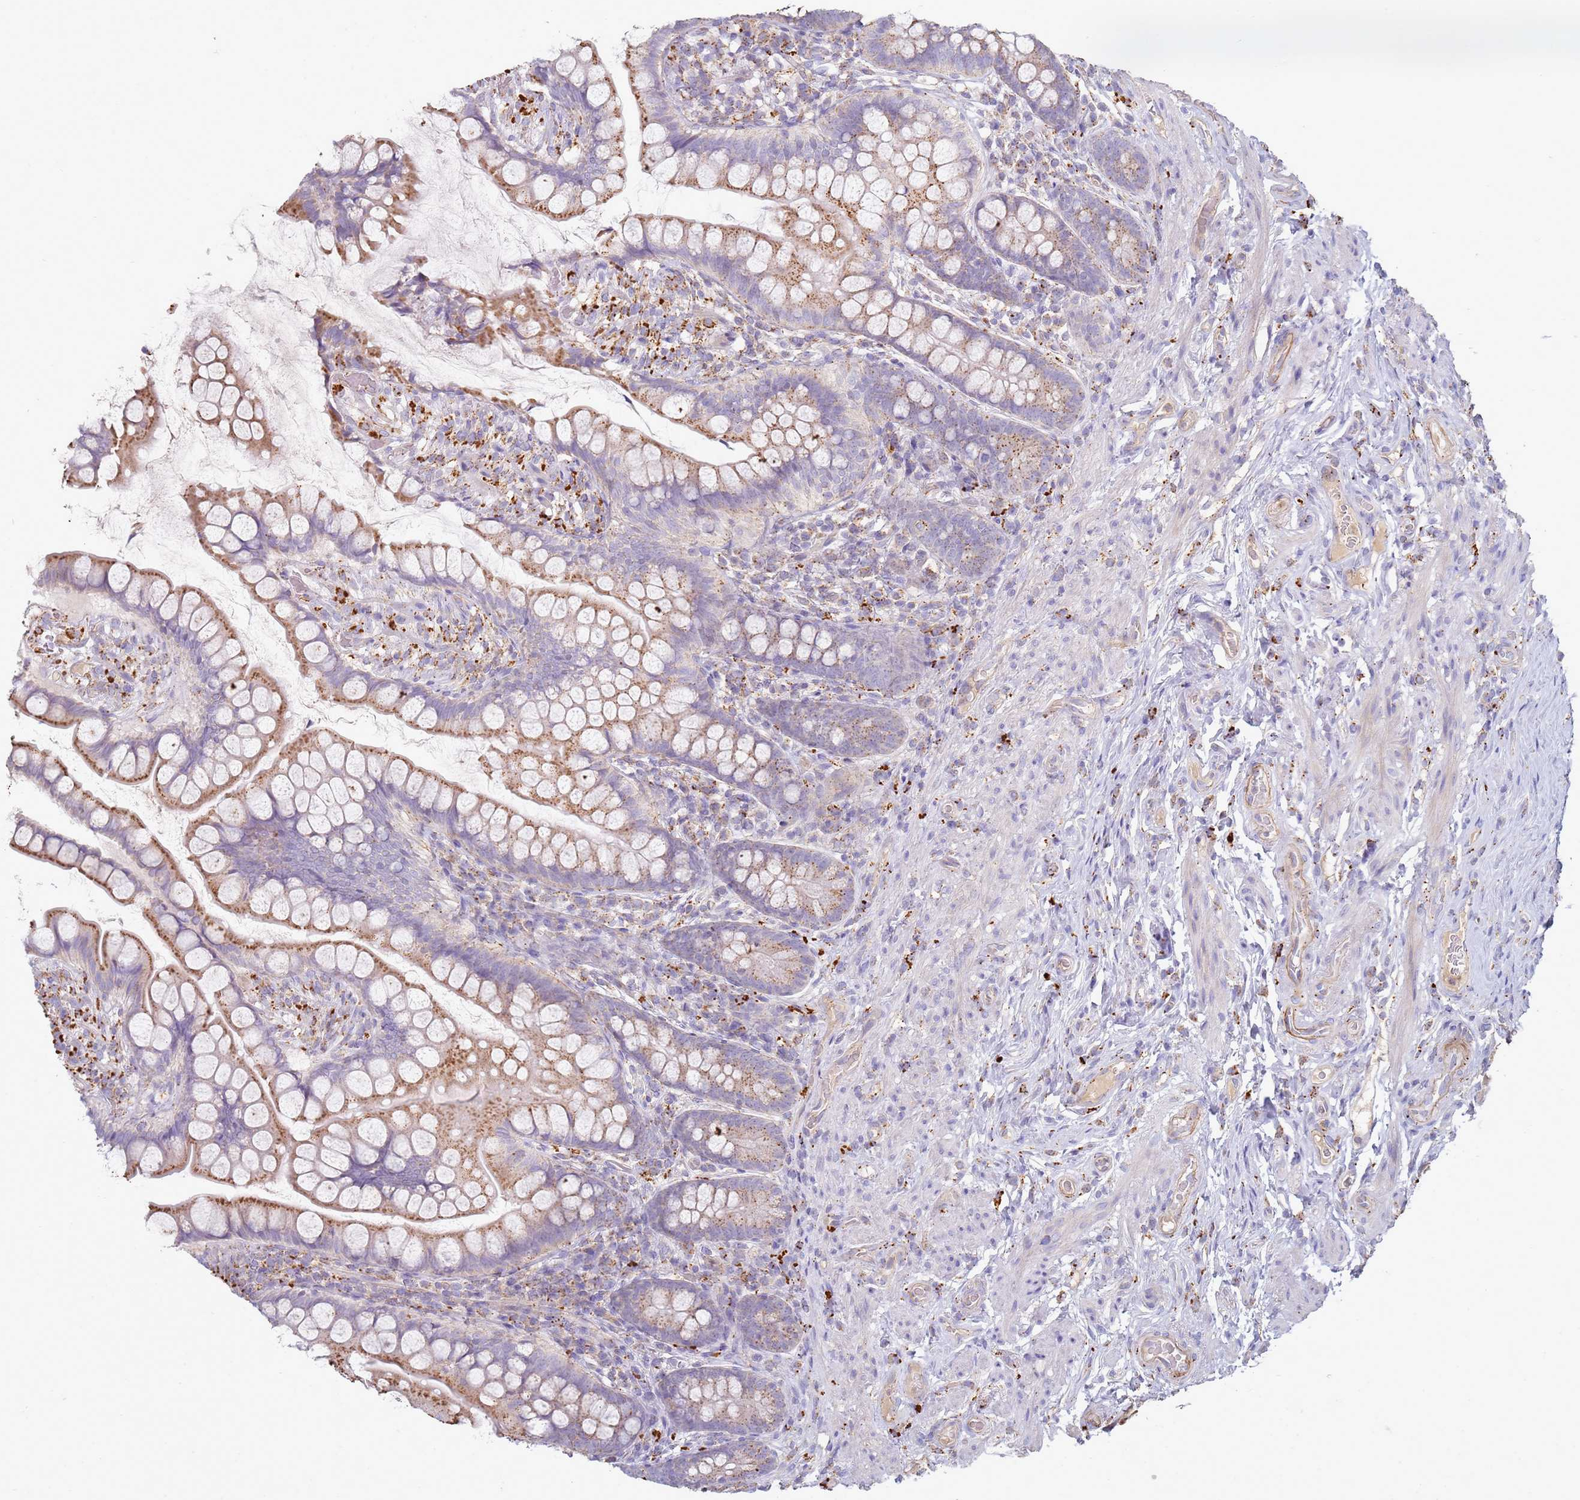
{"staining": {"intensity": "moderate", "quantity": ">75%", "location": "cytoplasmic/membranous"}, "tissue": "small intestine", "cell_type": "Glandular cells", "image_type": "normal", "snomed": [{"axis": "morphology", "description": "Normal tissue, NOS"}, {"axis": "topography", "description": "Small intestine"}], "caption": "Immunohistochemical staining of benign small intestine reveals medium levels of moderate cytoplasmic/membranous expression in about >75% of glandular cells. (DAB (3,3'-diaminobenzidine) IHC, brown staining for protein, blue staining for nuclei).", "gene": "TMEM229B", "patient": {"sex": "male", "age": 70}}